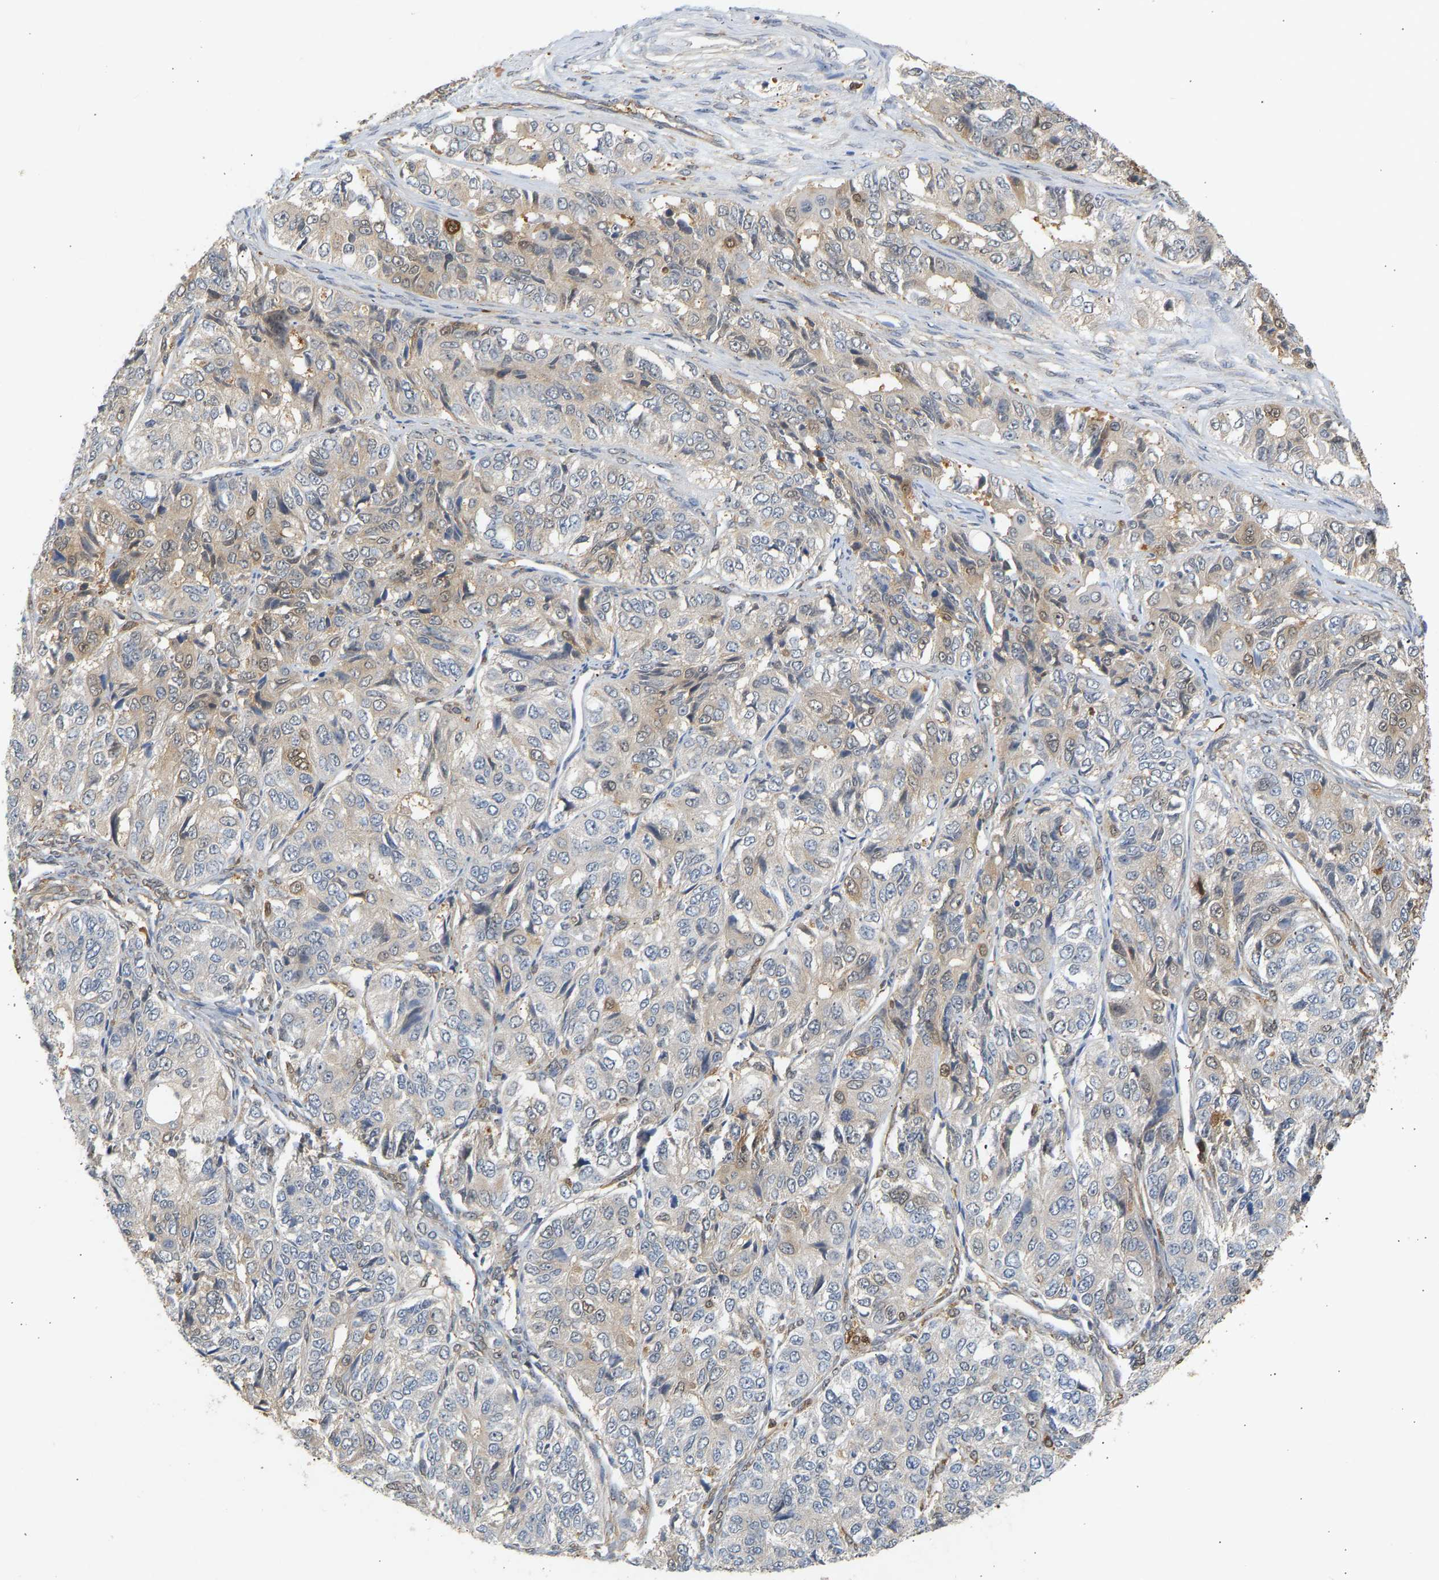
{"staining": {"intensity": "weak", "quantity": "<25%", "location": "cytoplasmic/membranous"}, "tissue": "ovarian cancer", "cell_type": "Tumor cells", "image_type": "cancer", "snomed": [{"axis": "morphology", "description": "Carcinoma, endometroid"}, {"axis": "topography", "description": "Ovary"}], "caption": "Endometroid carcinoma (ovarian) was stained to show a protein in brown. There is no significant expression in tumor cells. The staining is performed using DAB brown chromogen with nuclei counter-stained in using hematoxylin.", "gene": "ENO1", "patient": {"sex": "female", "age": 51}}